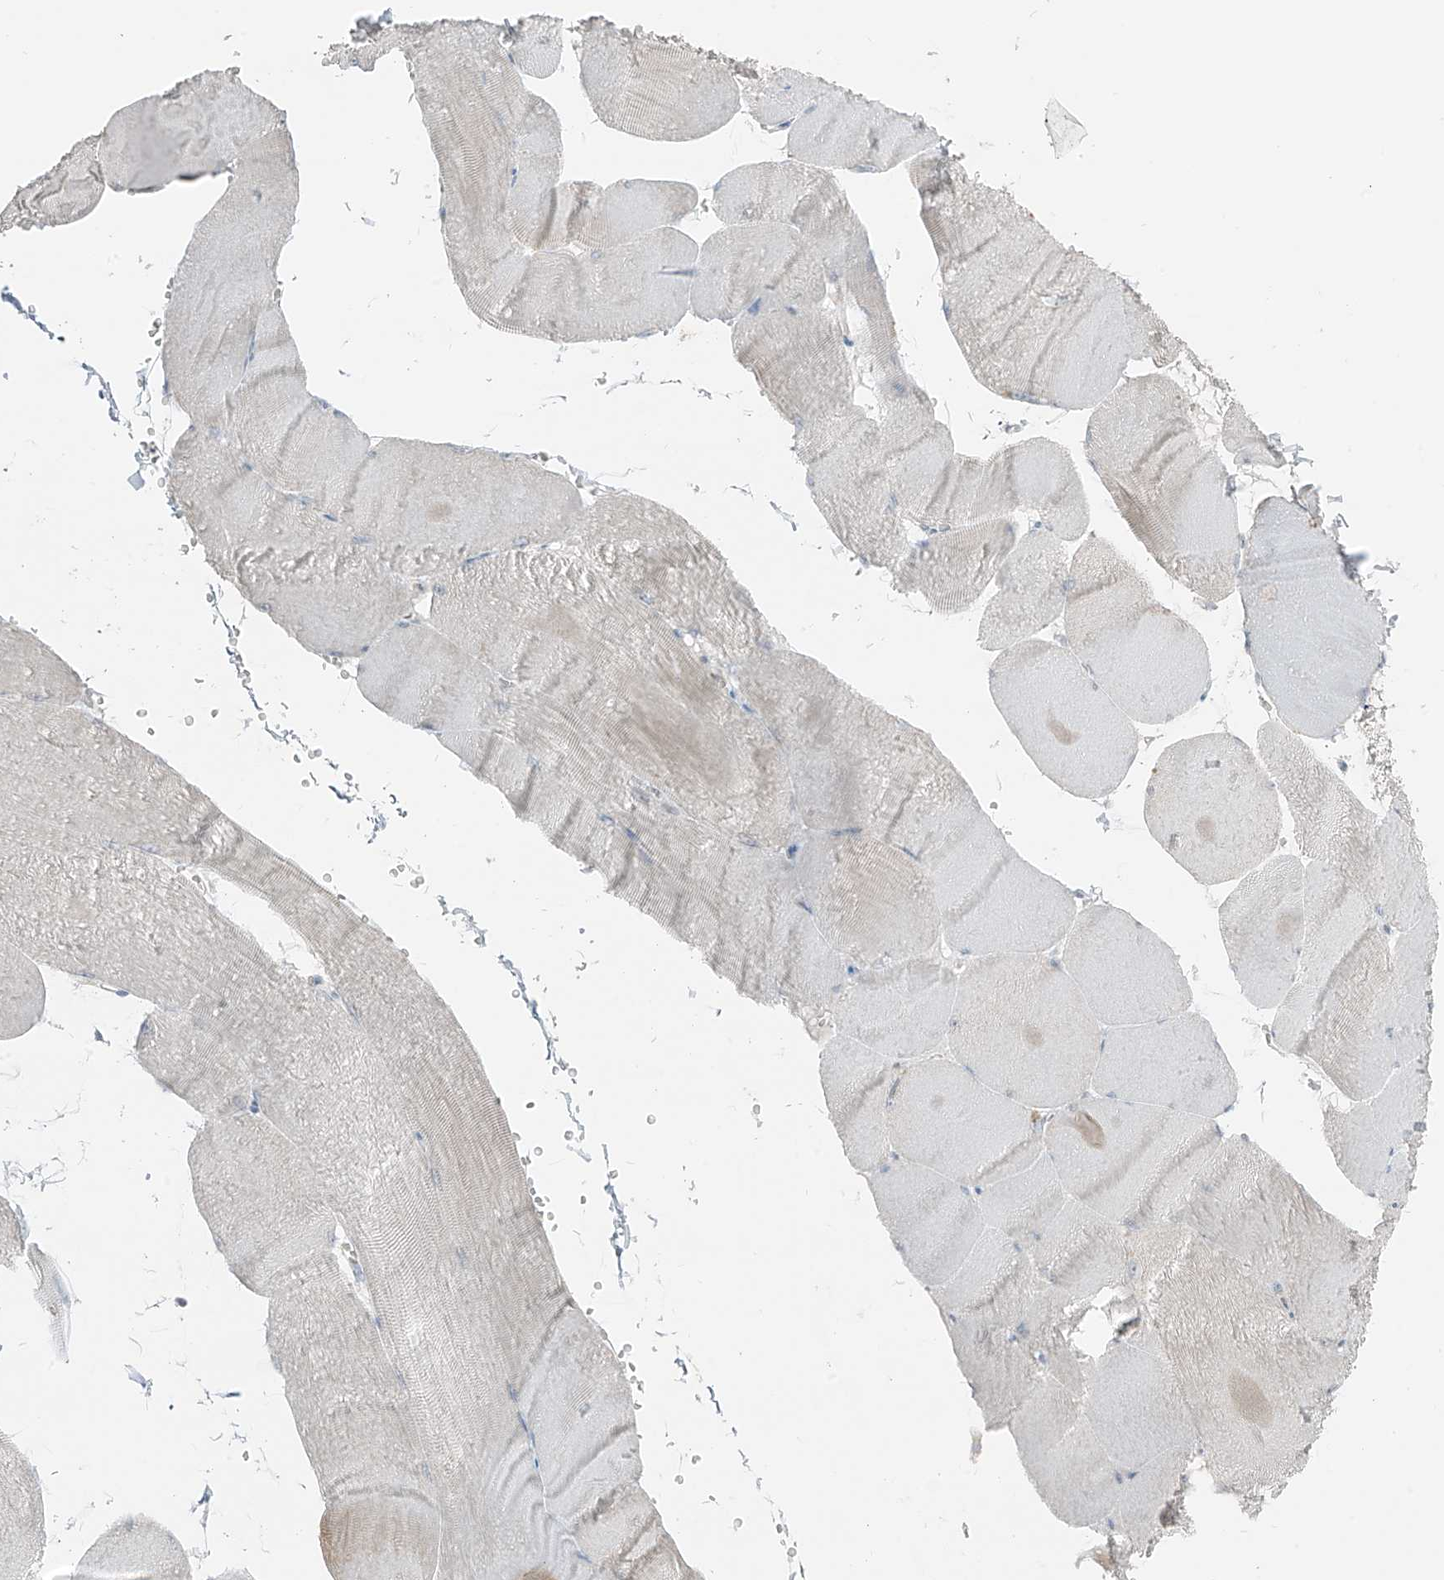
{"staining": {"intensity": "negative", "quantity": "none", "location": "none"}, "tissue": "skeletal muscle", "cell_type": "Myocytes", "image_type": "normal", "snomed": [{"axis": "morphology", "description": "Normal tissue, NOS"}, {"axis": "morphology", "description": "Basal cell carcinoma"}, {"axis": "topography", "description": "Skeletal muscle"}], "caption": "An immunohistochemistry (IHC) image of unremarkable skeletal muscle is shown. There is no staining in myocytes of skeletal muscle.", "gene": "PRDM6", "patient": {"sex": "female", "age": 64}}